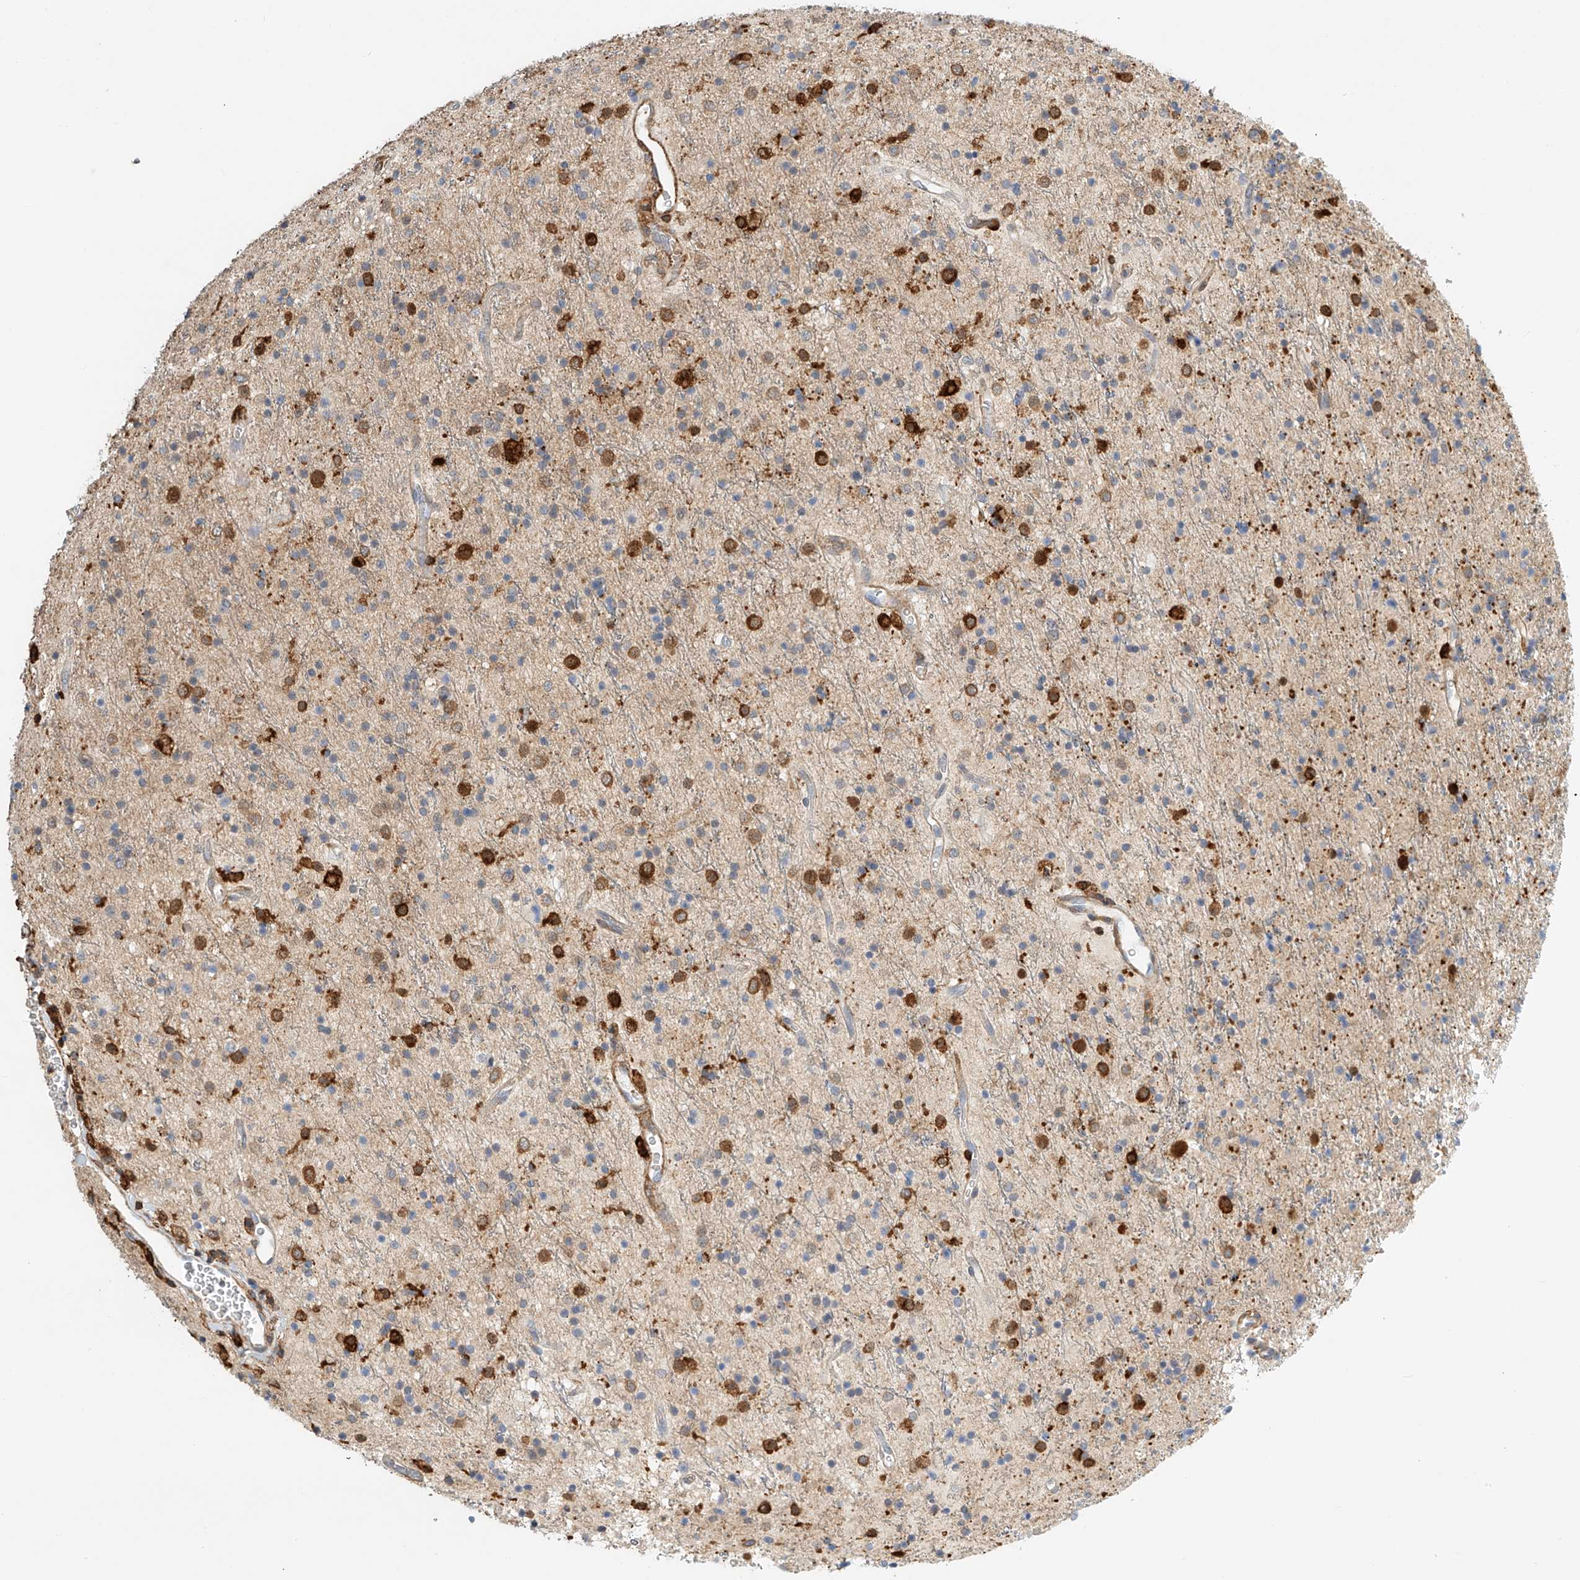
{"staining": {"intensity": "negative", "quantity": "none", "location": "none"}, "tissue": "glioma", "cell_type": "Tumor cells", "image_type": "cancer", "snomed": [{"axis": "morphology", "description": "Glioma, malignant, High grade"}, {"axis": "topography", "description": "Brain"}], "caption": "An IHC micrograph of malignant glioma (high-grade) is shown. There is no staining in tumor cells of malignant glioma (high-grade).", "gene": "MICAL1", "patient": {"sex": "male", "age": 34}}